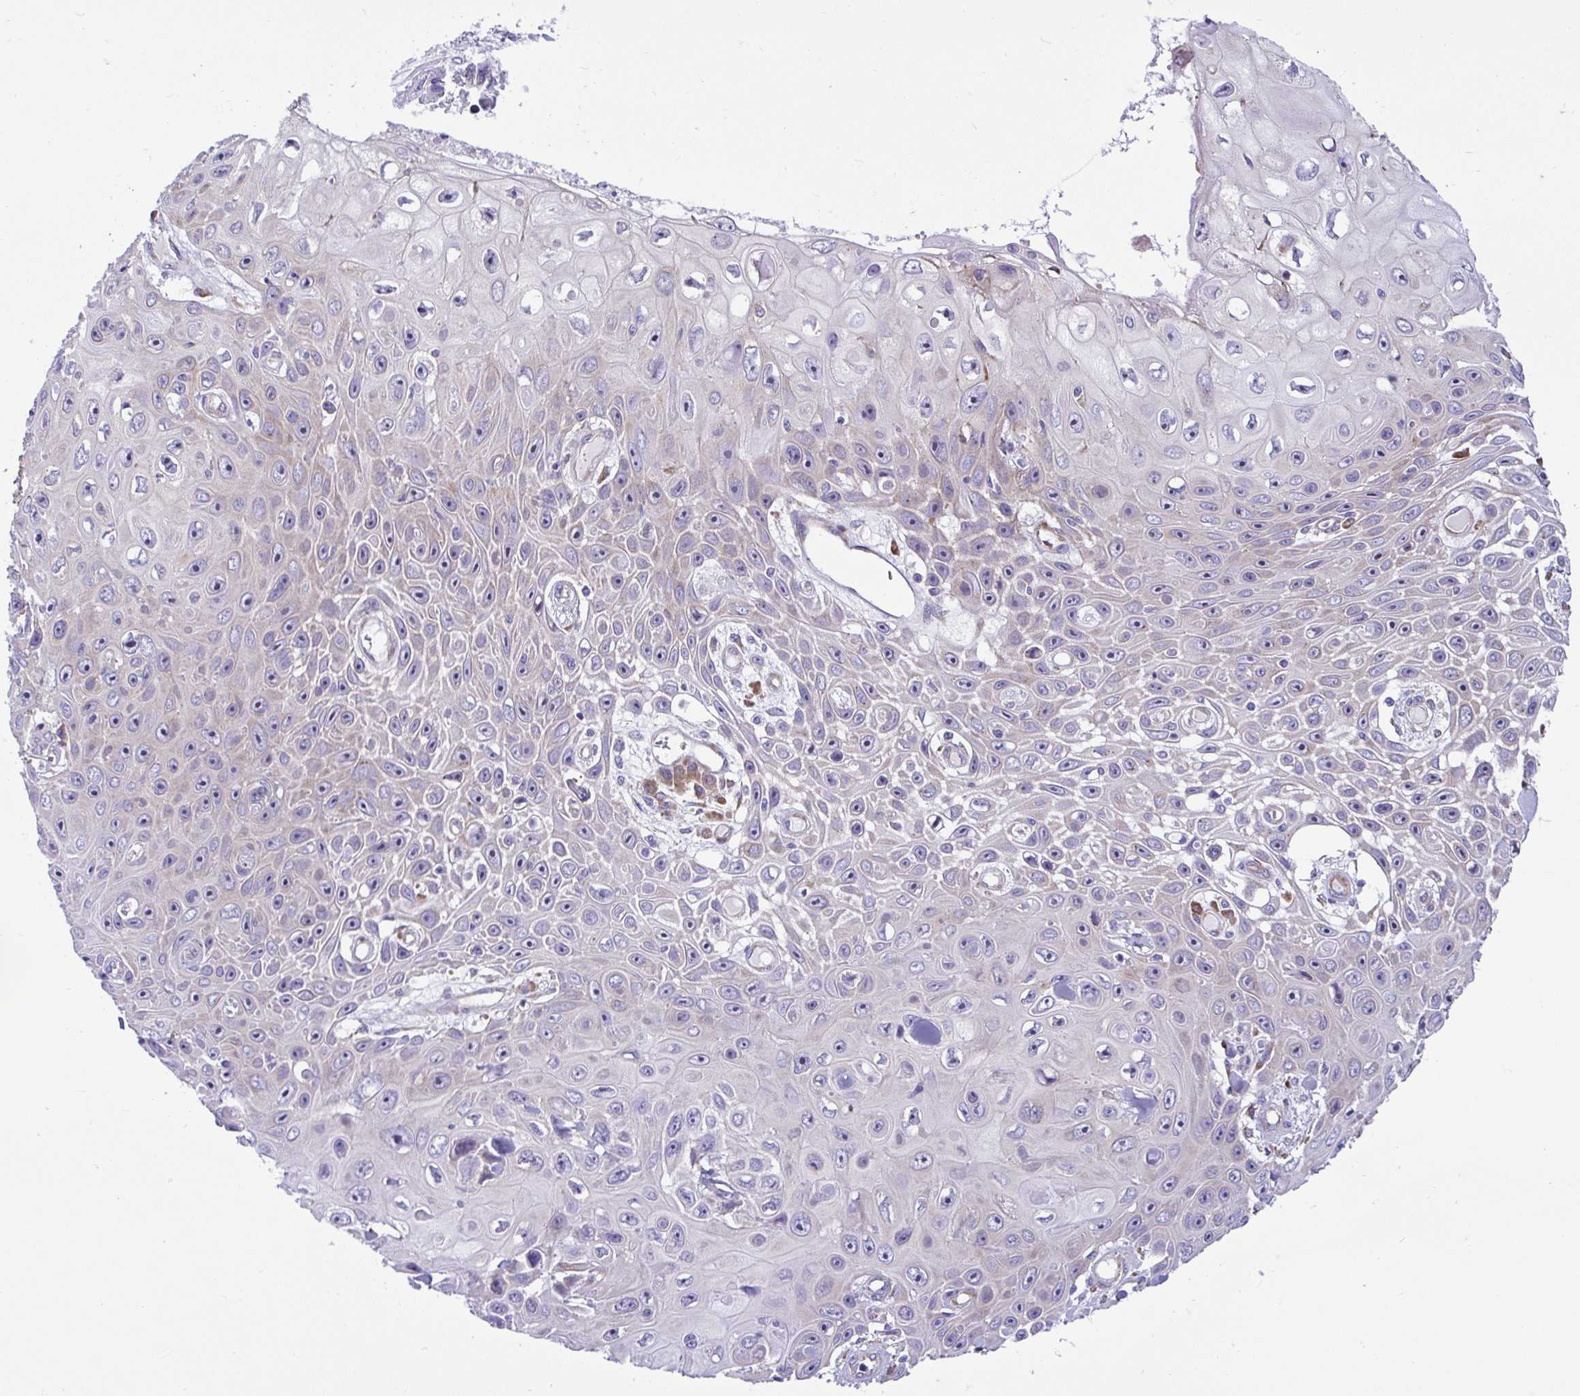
{"staining": {"intensity": "moderate", "quantity": "<25%", "location": "cytoplasmic/membranous"}, "tissue": "skin cancer", "cell_type": "Tumor cells", "image_type": "cancer", "snomed": [{"axis": "morphology", "description": "Squamous cell carcinoma, NOS"}, {"axis": "topography", "description": "Skin"}], "caption": "Squamous cell carcinoma (skin) stained for a protein (brown) demonstrates moderate cytoplasmic/membranous positive positivity in approximately <25% of tumor cells.", "gene": "RPL7", "patient": {"sex": "male", "age": 82}}